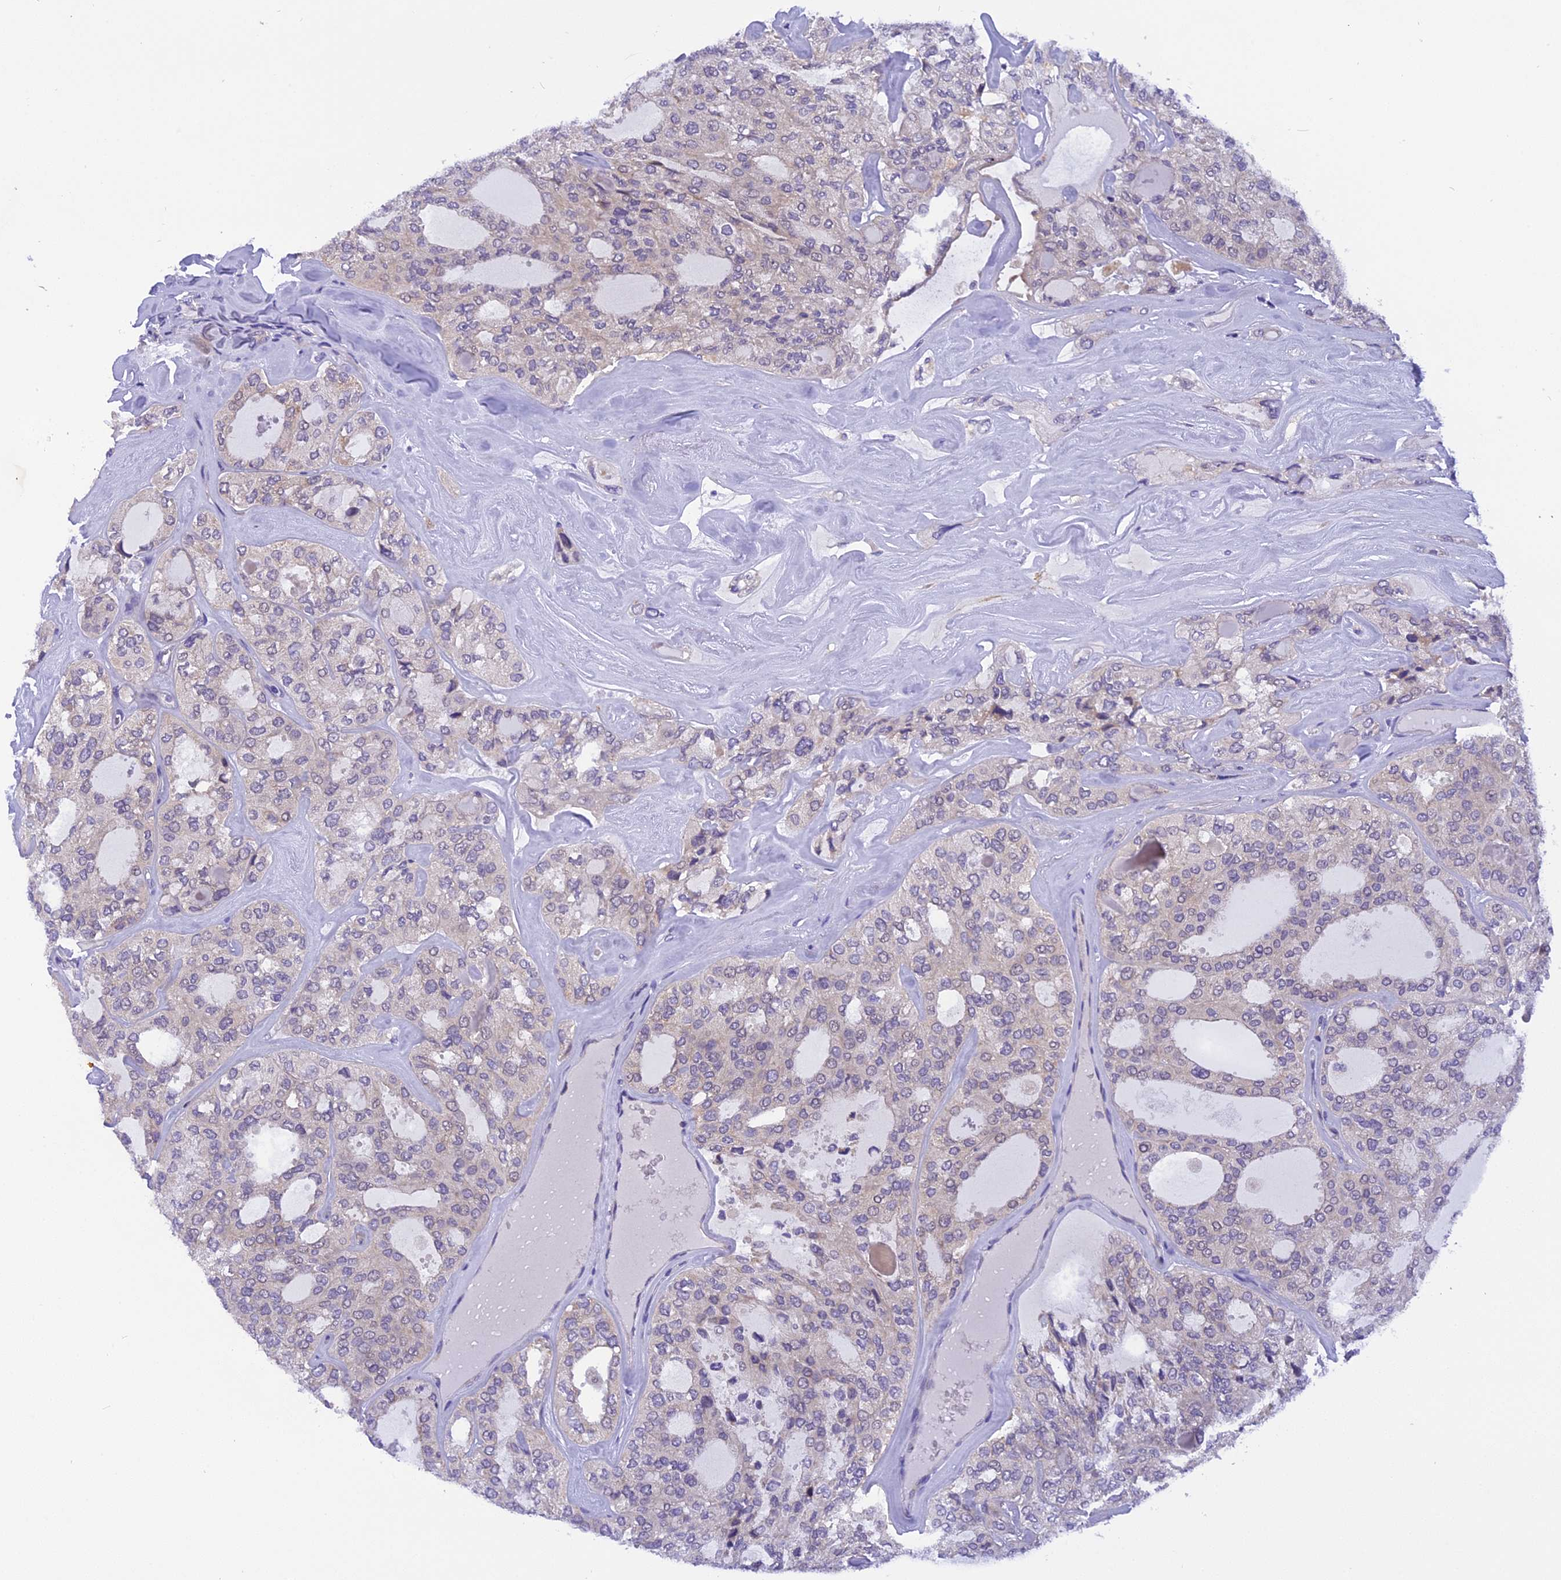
{"staining": {"intensity": "weak", "quantity": "<25%", "location": "cytoplasmic/membranous"}, "tissue": "thyroid cancer", "cell_type": "Tumor cells", "image_type": "cancer", "snomed": [{"axis": "morphology", "description": "Follicular adenoma carcinoma, NOS"}, {"axis": "topography", "description": "Thyroid gland"}], "caption": "Protein analysis of follicular adenoma carcinoma (thyroid) shows no significant expression in tumor cells.", "gene": "TRIM3", "patient": {"sex": "male", "age": 75}}